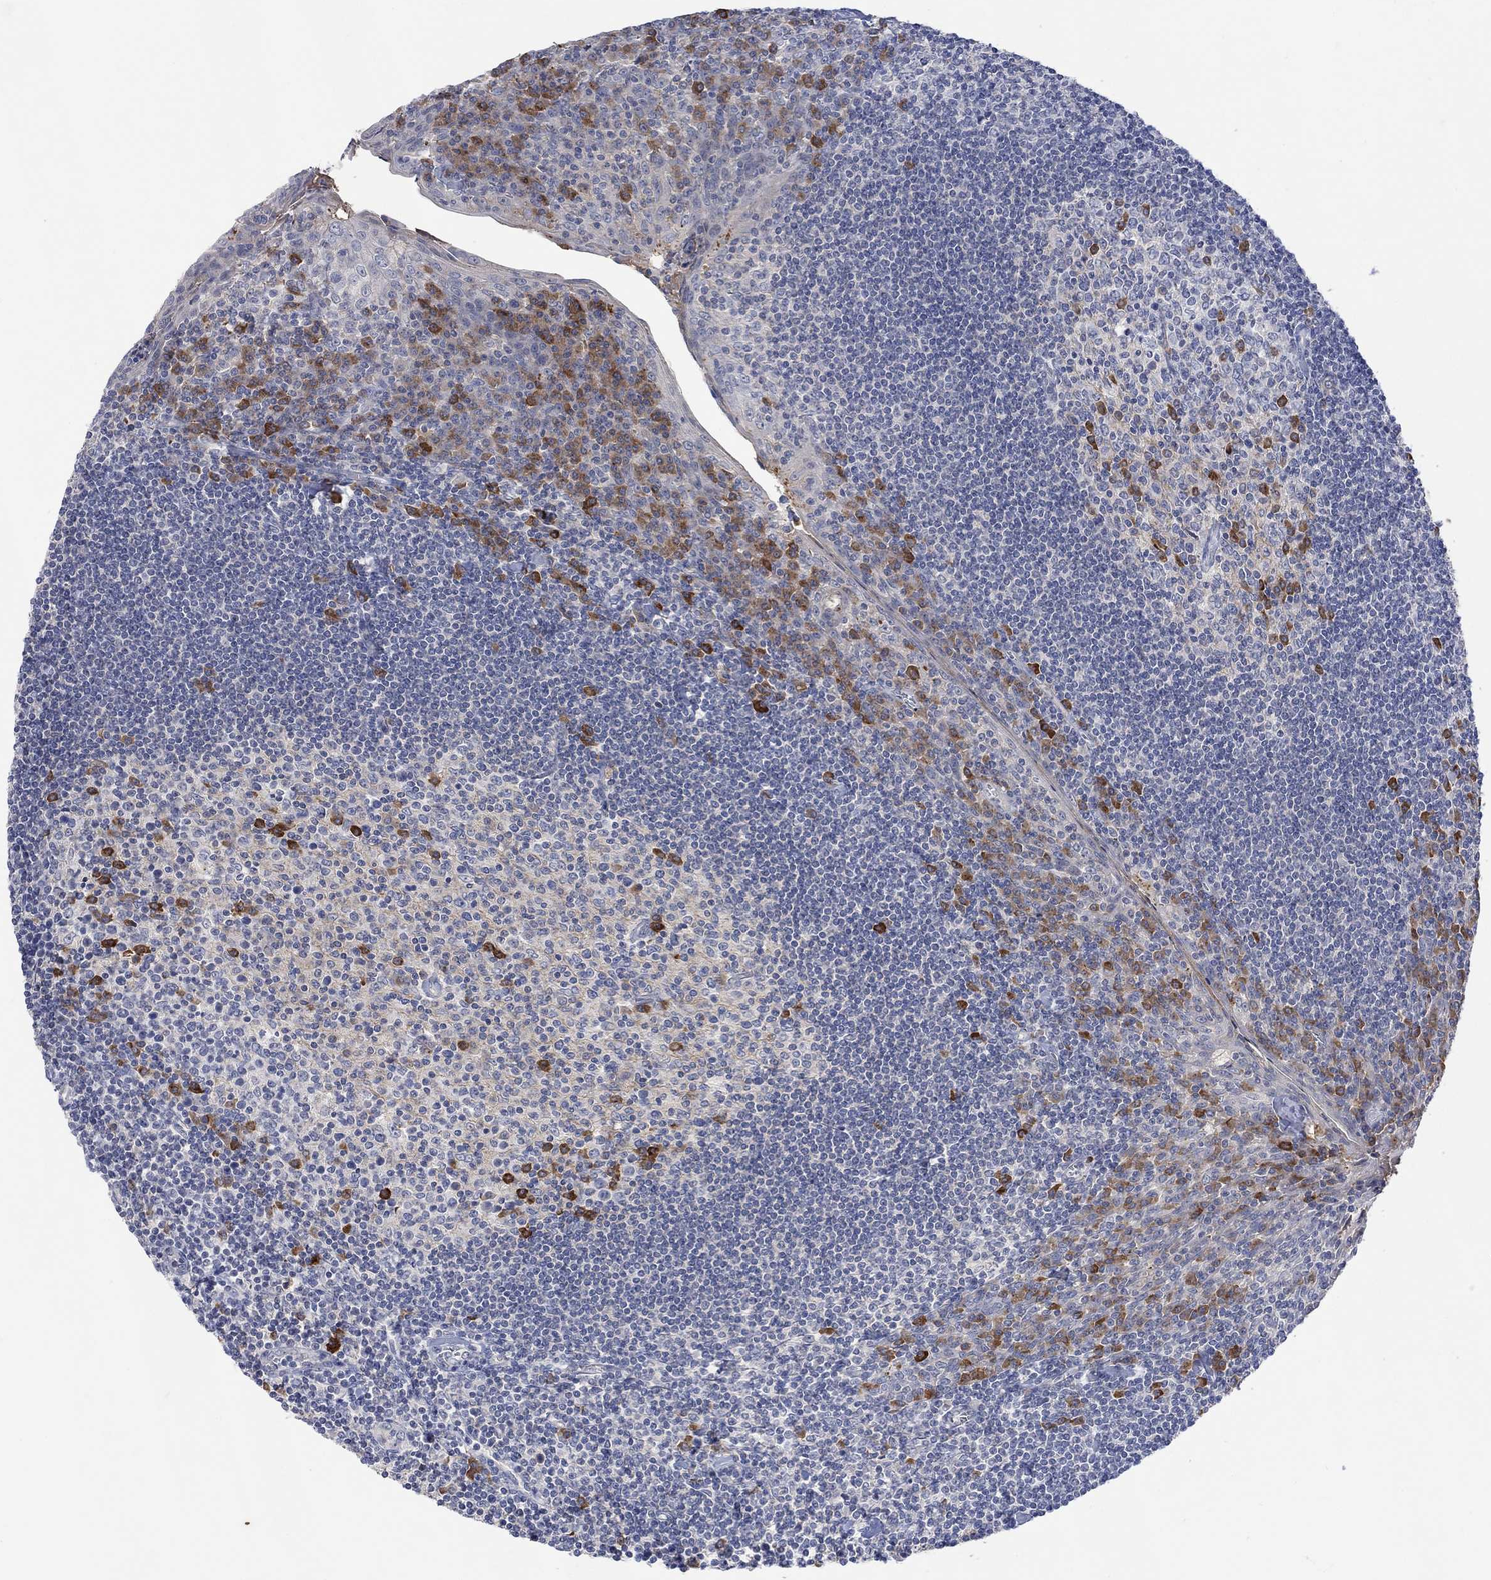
{"staining": {"intensity": "strong", "quantity": "<25%", "location": "cytoplasmic/membranous"}, "tissue": "tonsil", "cell_type": "Germinal center cells", "image_type": "normal", "snomed": [{"axis": "morphology", "description": "Normal tissue, NOS"}, {"axis": "topography", "description": "Tonsil"}], "caption": "High-magnification brightfield microscopy of benign tonsil stained with DAB (brown) and counterstained with hematoxylin (blue). germinal center cells exhibit strong cytoplasmic/membranous expression is present in approximately<25% of cells.", "gene": "MSTN", "patient": {"sex": "female", "age": 12}}